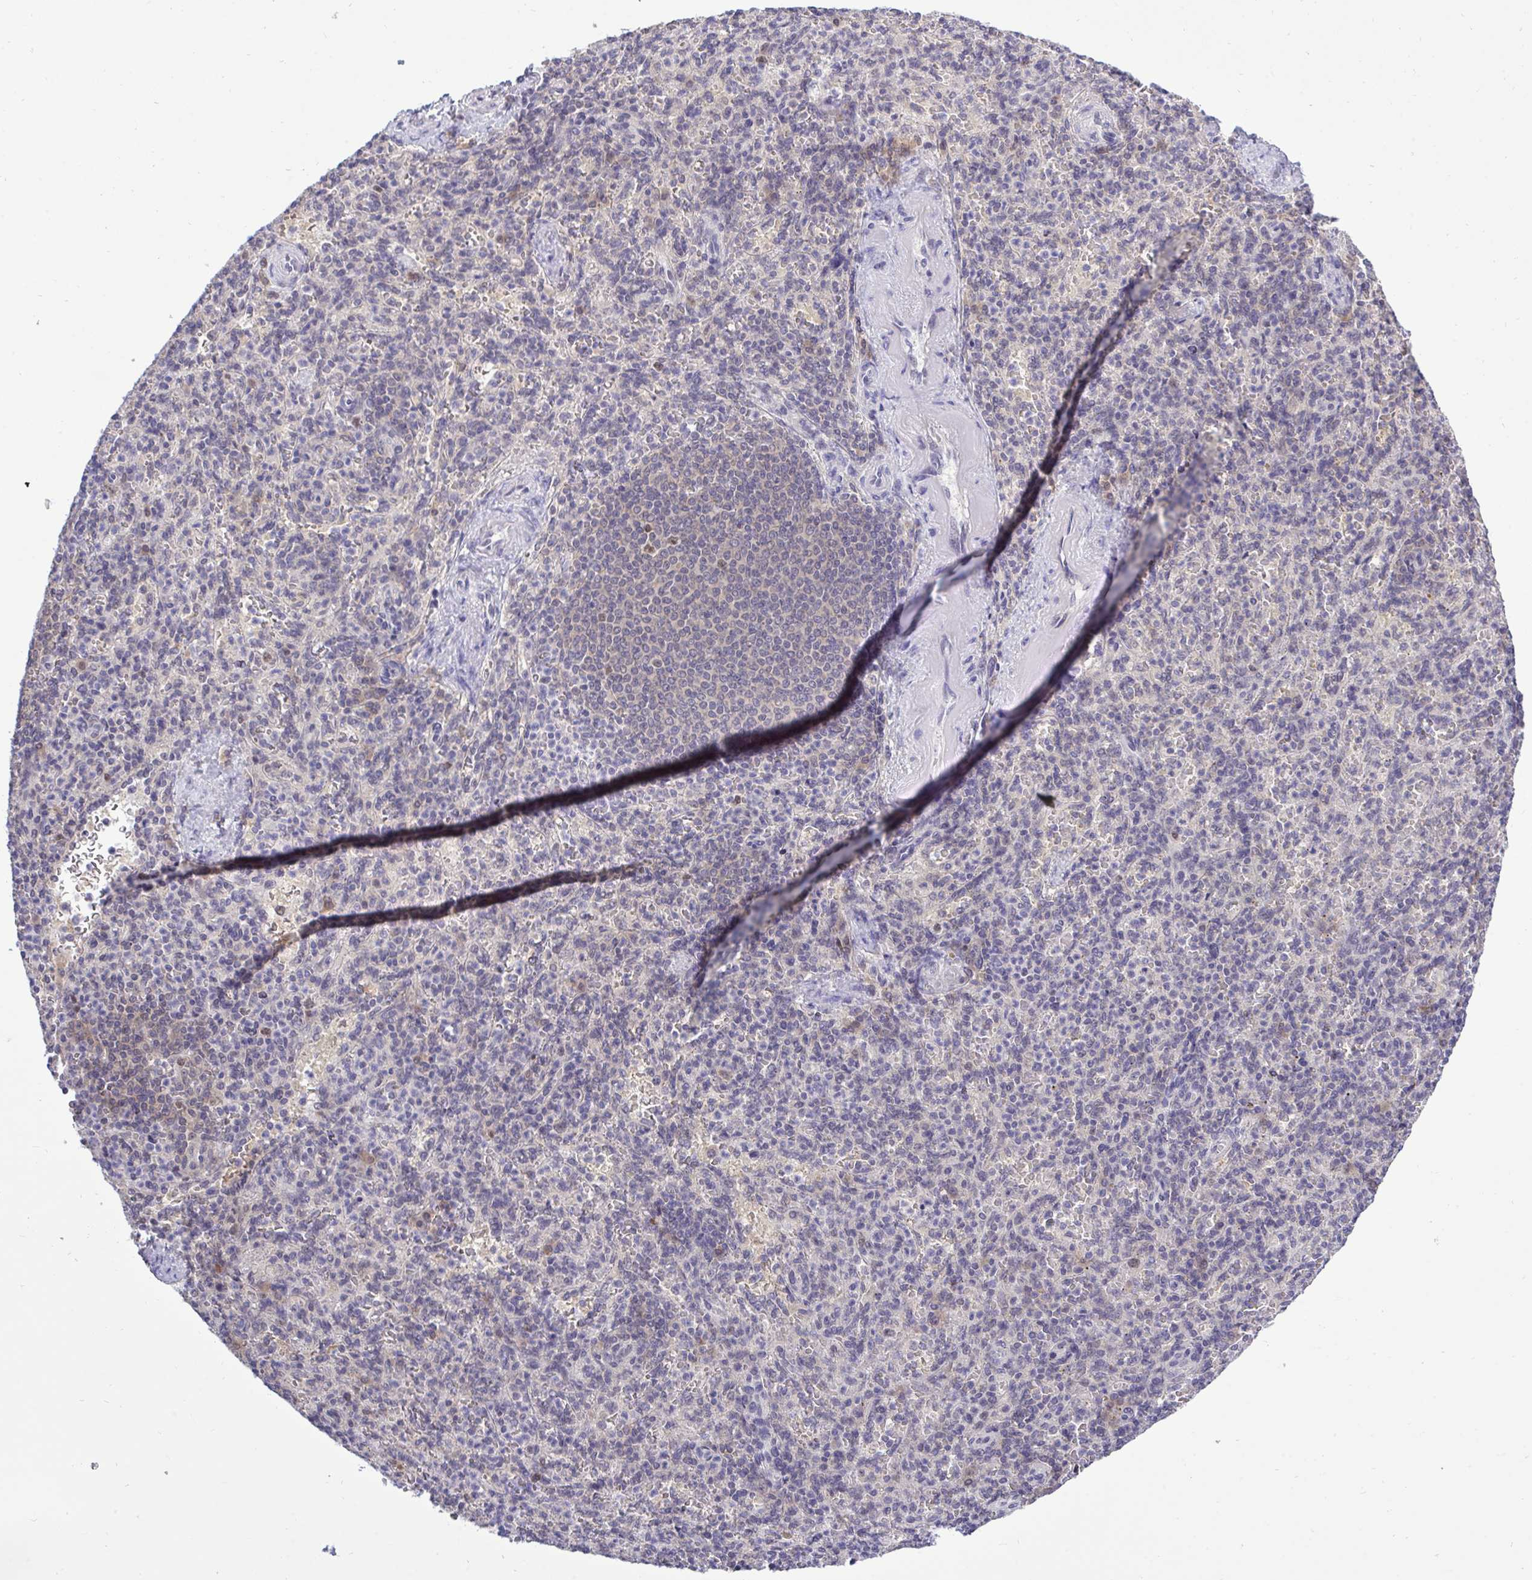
{"staining": {"intensity": "negative", "quantity": "none", "location": "none"}, "tissue": "spleen", "cell_type": "Cells in red pulp", "image_type": "normal", "snomed": [{"axis": "morphology", "description": "Normal tissue, NOS"}, {"axis": "topography", "description": "Spleen"}], "caption": "A histopathology image of spleen stained for a protein demonstrates no brown staining in cells in red pulp. (DAB immunohistochemistry visualized using brightfield microscopy, high magnification).", "gene": "ZNF444", "patient": {"sex": "female", "age": 74}}